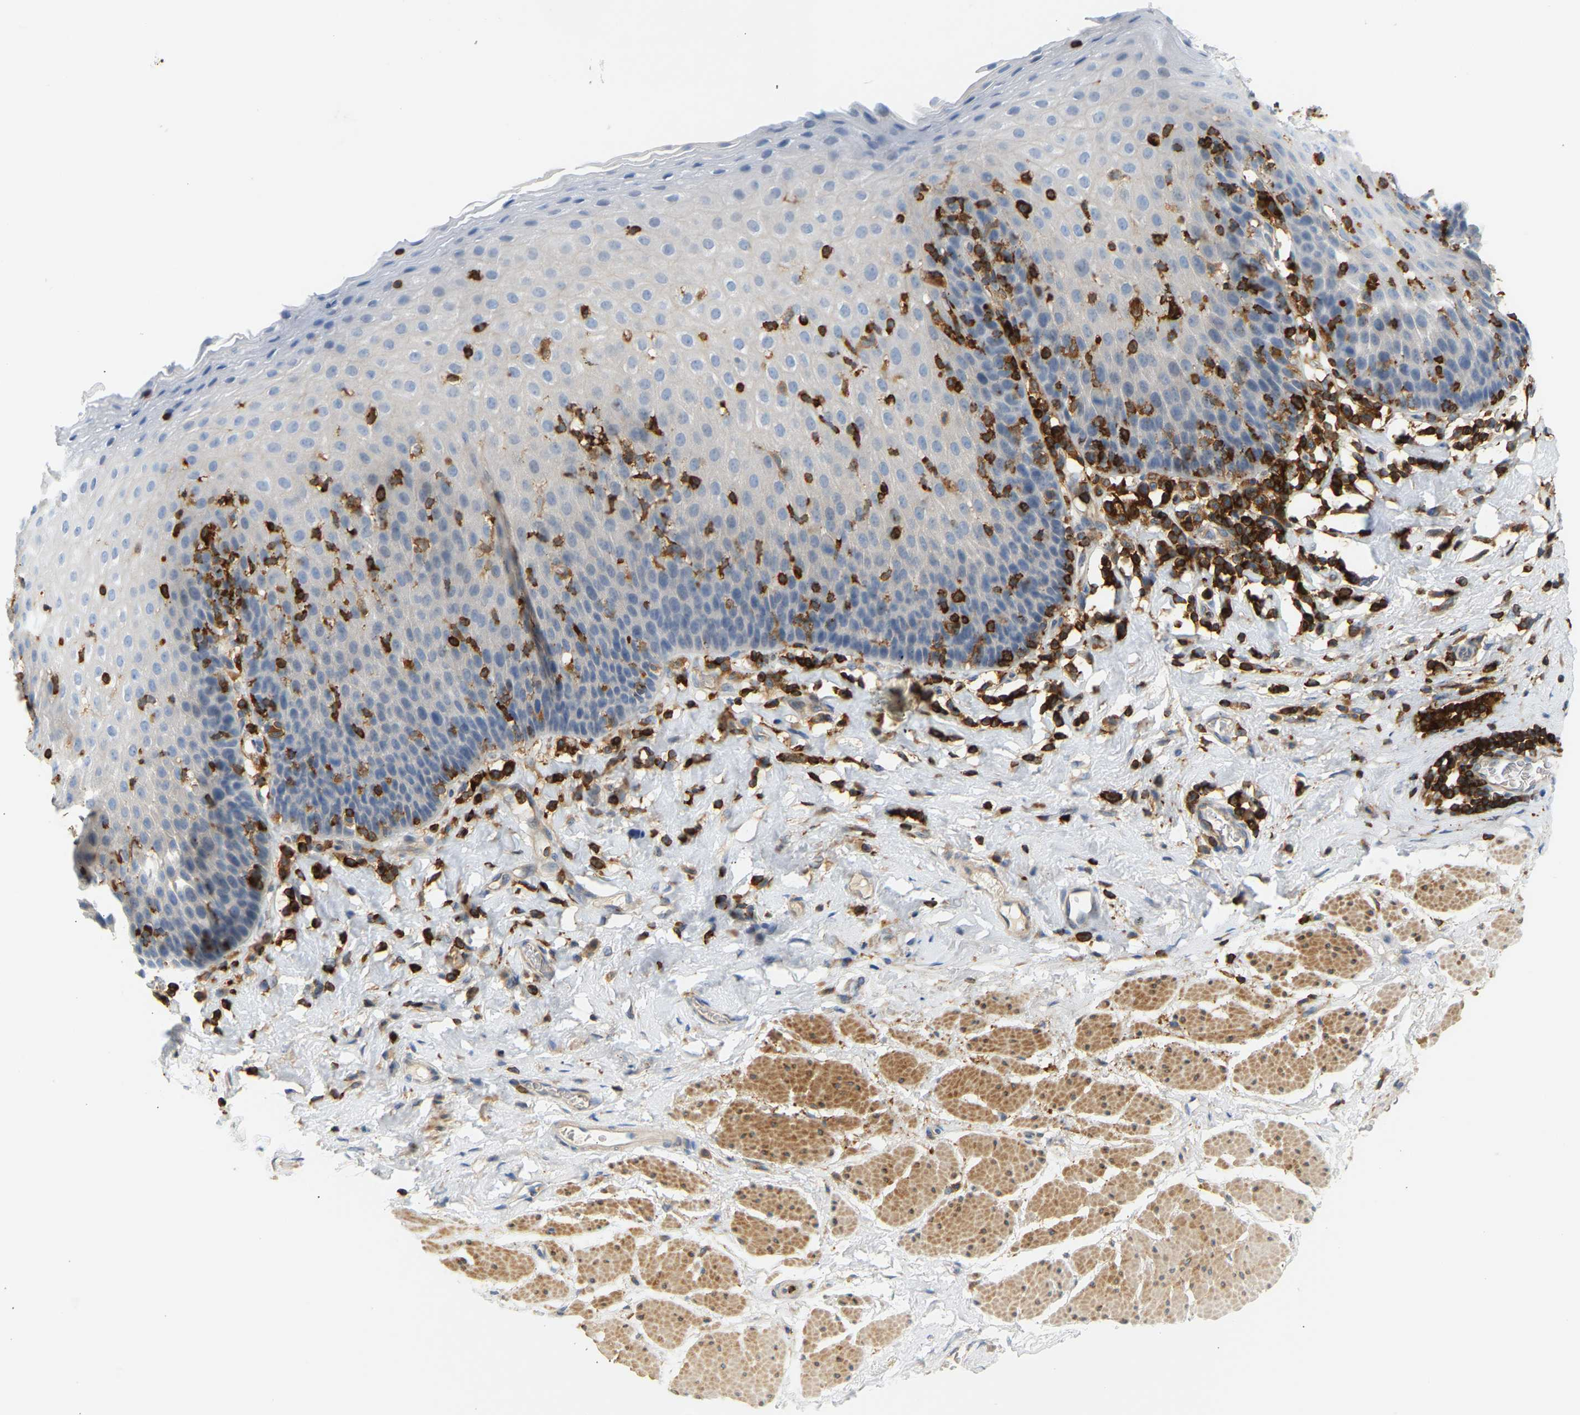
{"staining": {"intensity": "negative", "quantity": "none", "location": "none"}, "tissue": "esophagus", "cell_type": "Squamous epithelial cells", "image_type": "normal", "snomed": [{"axis": "morphology", "description": "Normal tissue, NOS"}, {"axis": "topography", "description": "Esophagus"}], "caption": "This is a micrograph of IHC staining of benign esophagus, which shows no staining in squamous epithelial cells.", "gene": "FNBP1", "patient": {"sex": "female", "age": 61}}